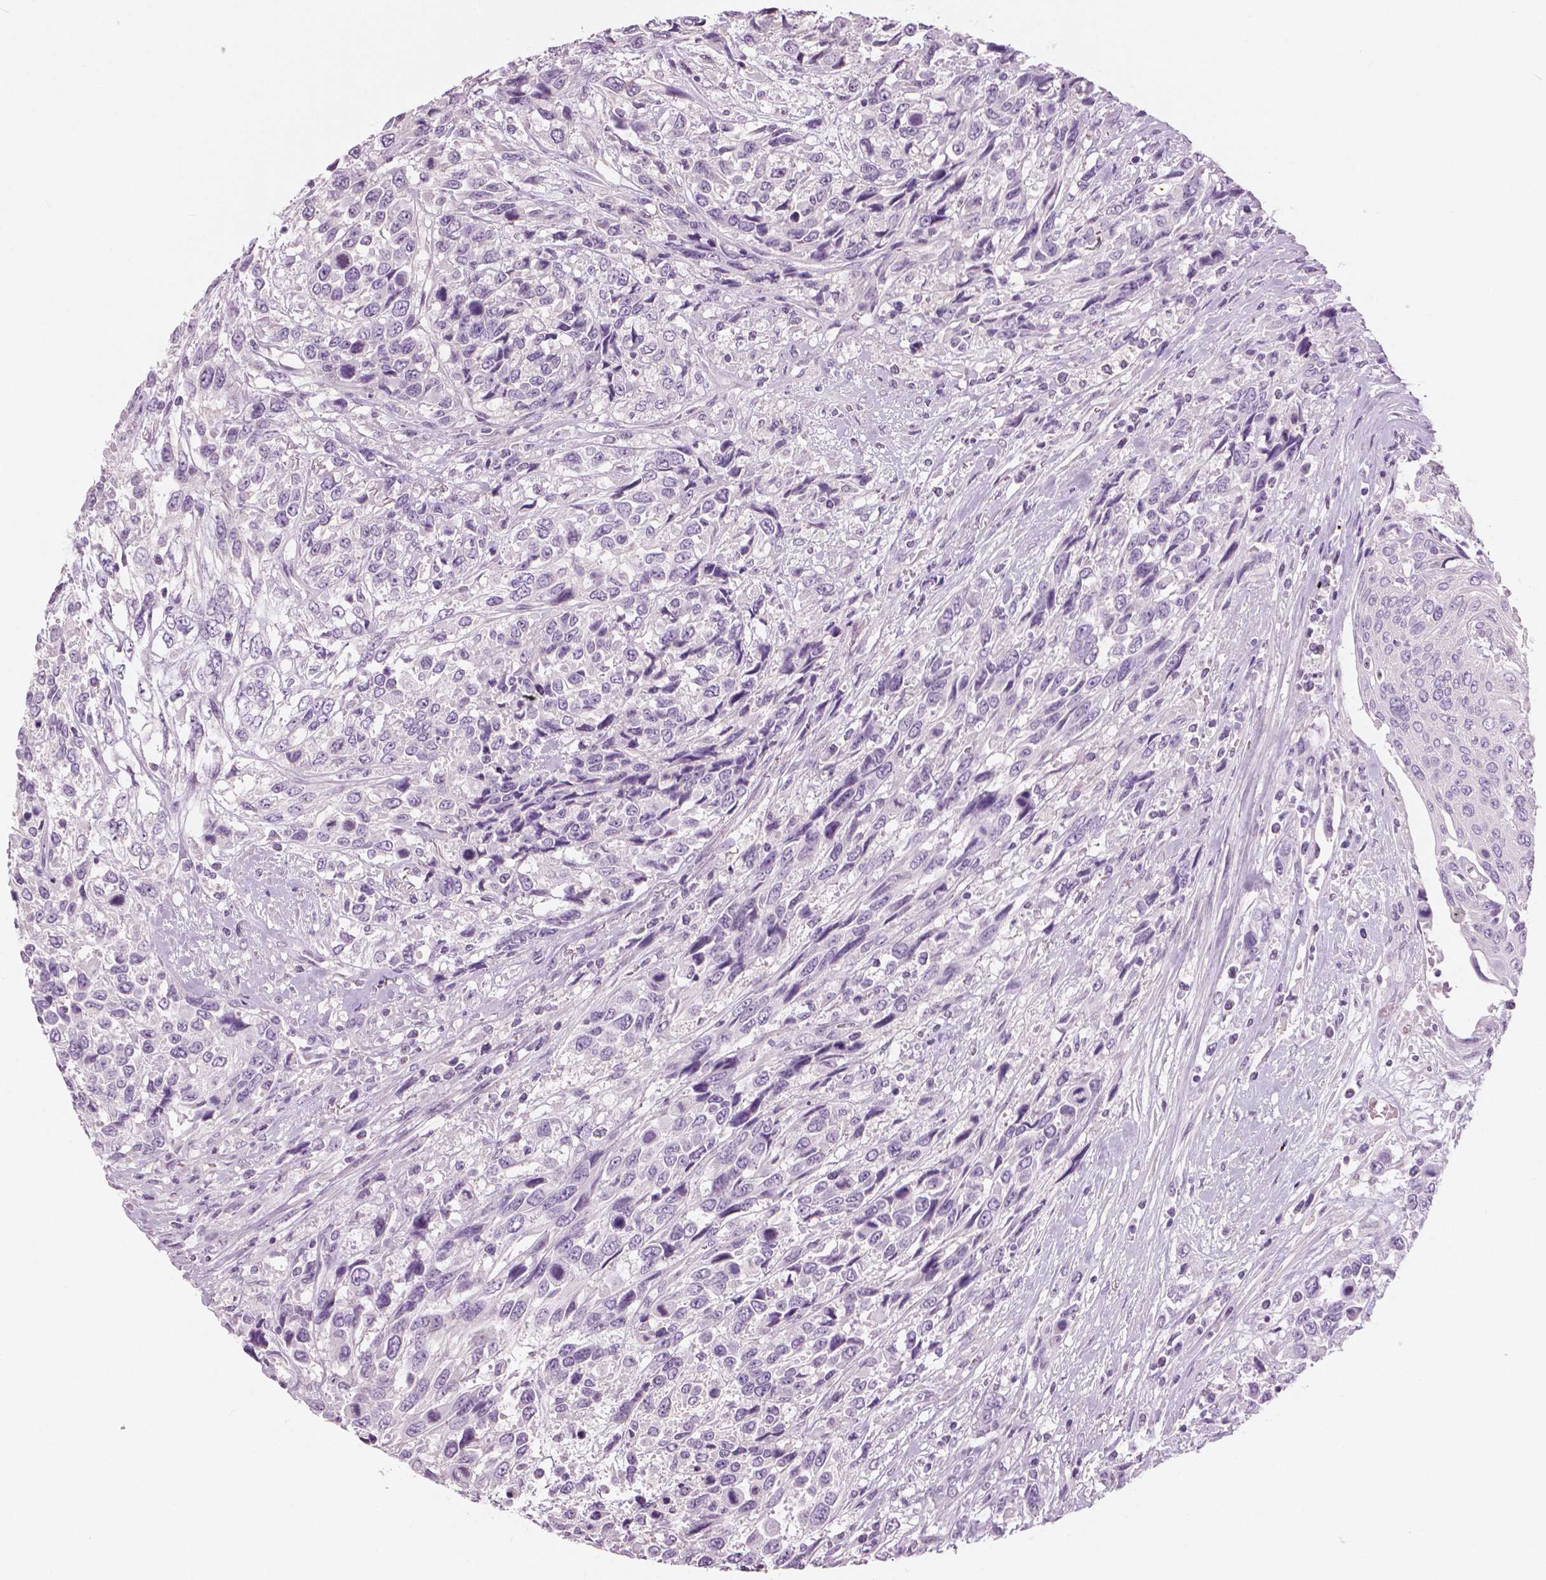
{"staining": {"intensity": "negative", "quantity": "none", "location": "none"}, "tissue": "urothelial cancer", "cell_type": "Tumor cells", "image_type": "cancer", "snomed": [{"axis": "morphology", "description": "Urothelial carcinoma, High grade"}, {"axis": "topography", "description": "Urinary bladder"}], "caption": "Immunohistochemistry (IHC) image of neoplastic tissue: human urothelial carcinoma (high-grade) stained with DAB (3,3'-diaminobenzidine) demonstrates no significant protein positivity in tumor cells. The staining was performed using DAB to visualize the protein expression in brown, while the nuclei were stained in blue with hematoxylin (Magnification: 20x).", "gene": "SLC24A1", "patient": {"sex": "female", "age": 70}}